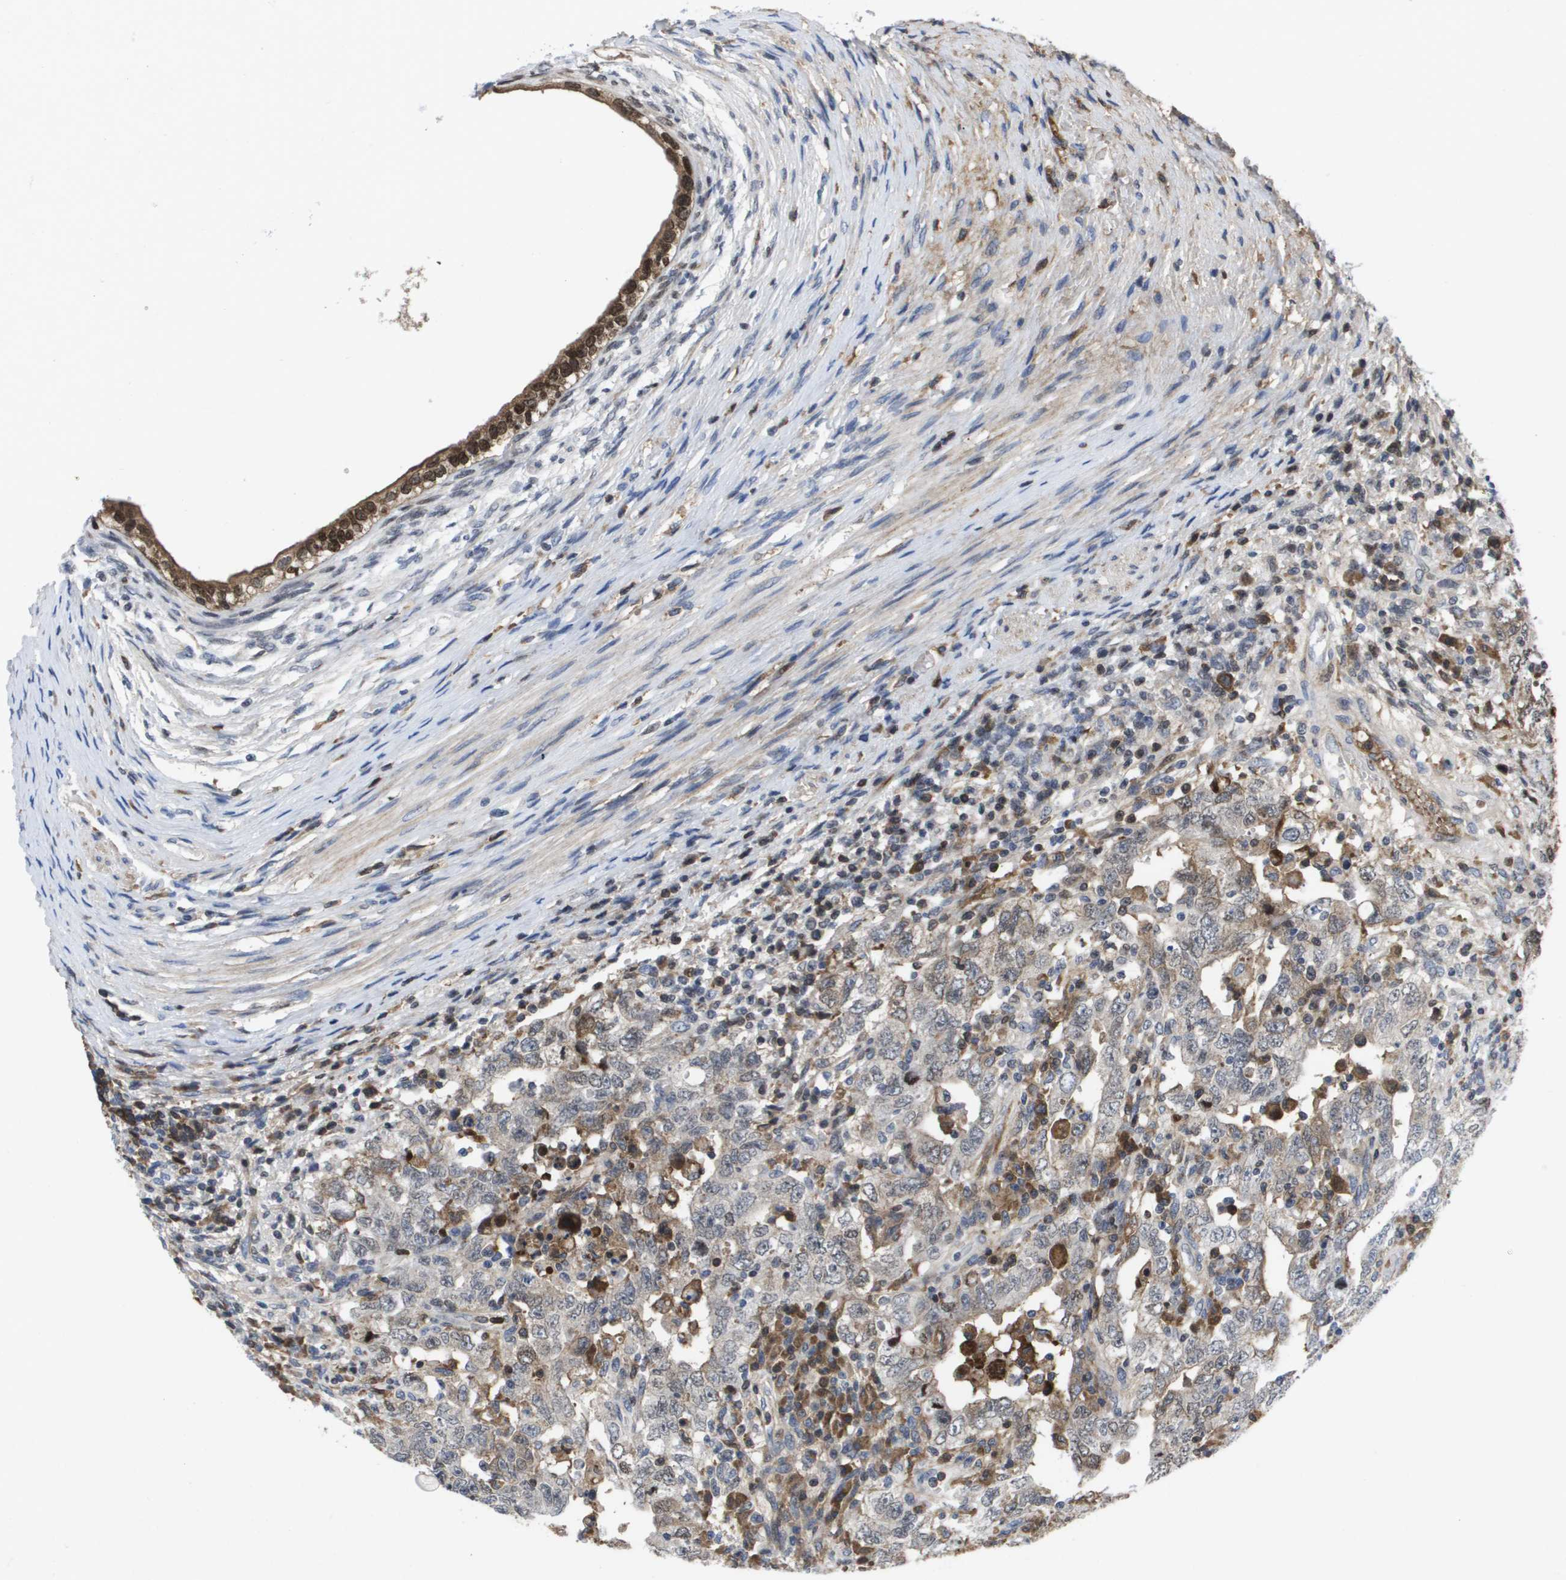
{"staining": {"intensity": "weak", "quantity": "25%-75%", "location": "cytoplasmic/membranous"}, "tissue": "testis cancer", "cell_type": "Tumor cells", "image_type": "cancer", "snomed": [{"axis": "morphology", "description": "Carcinoma, Embryonal, NOS"}, {"axis": "topography", "description": "Testis"}], "caption": "Tumor cells demonstrate low levels of weak cytoplasmic/membranous staining in about 25%-75% of cells in human embryonal carcinoma (testis).", "gene": "SERPINC1", "patient": {"sex": "male", "age": 26}}